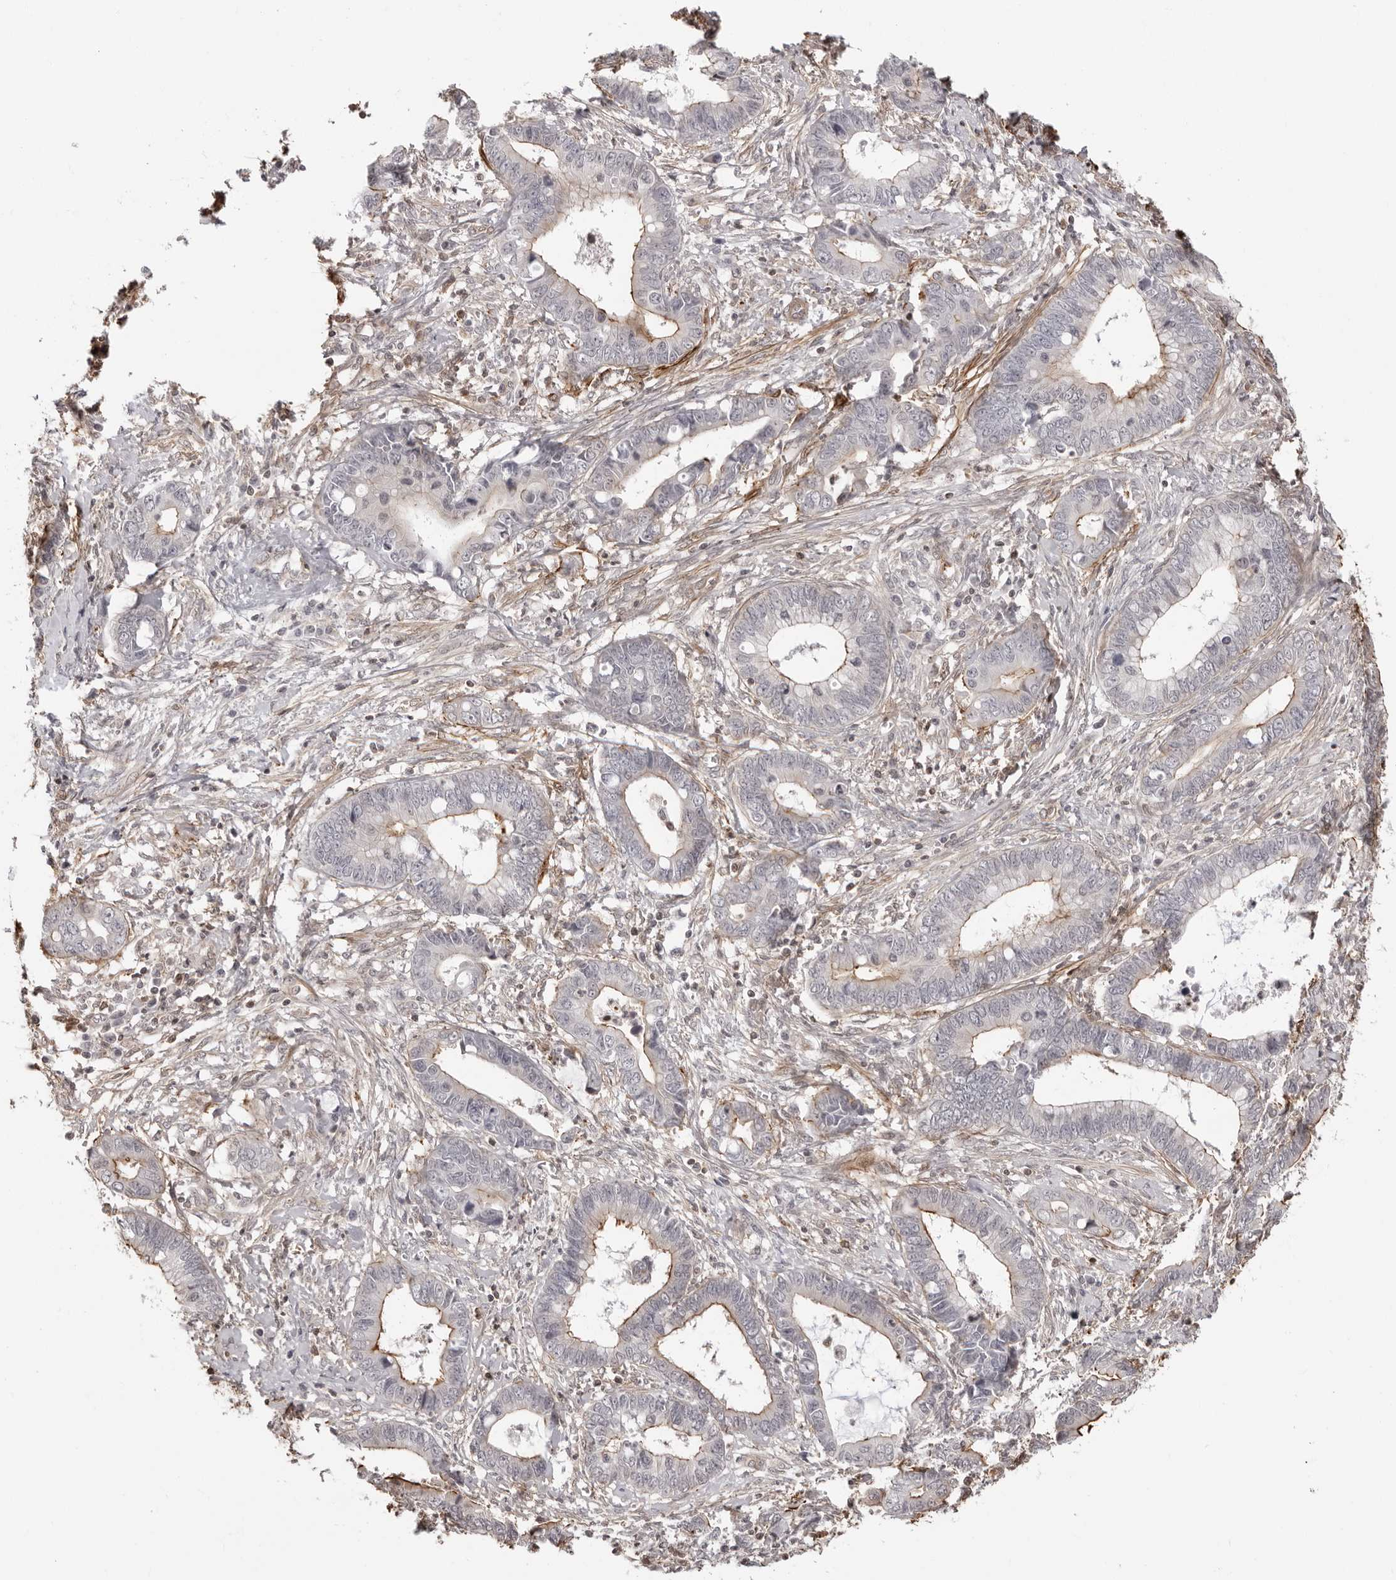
{"staining": {"intensity": "moderate", "quantity": "25%-75%", "location": "cytoplasmic/membranous"}, "tissue": "cervical cancer", "cell_type": "Tumor cells", "image_type": "cancer", "snomed": [{"axis": "morphology", "description": "Adenocarcinoma, NOS"}, {"axis": "topography", "description": "Cervix"}], "caption": "Cervical cancer (adenocarcinoma) tissue demonstrates moderate cytoplasmic/membranous expression in approximately 25%-75% of tumor cells, visualized by immunohistochemistry. (DAB (3,3'-diaminobenzidine) IHC, brown staining for protein, blue staining for nuclei).", "gene": "UNK", "patient": {"sex": "female", "age": 44}}